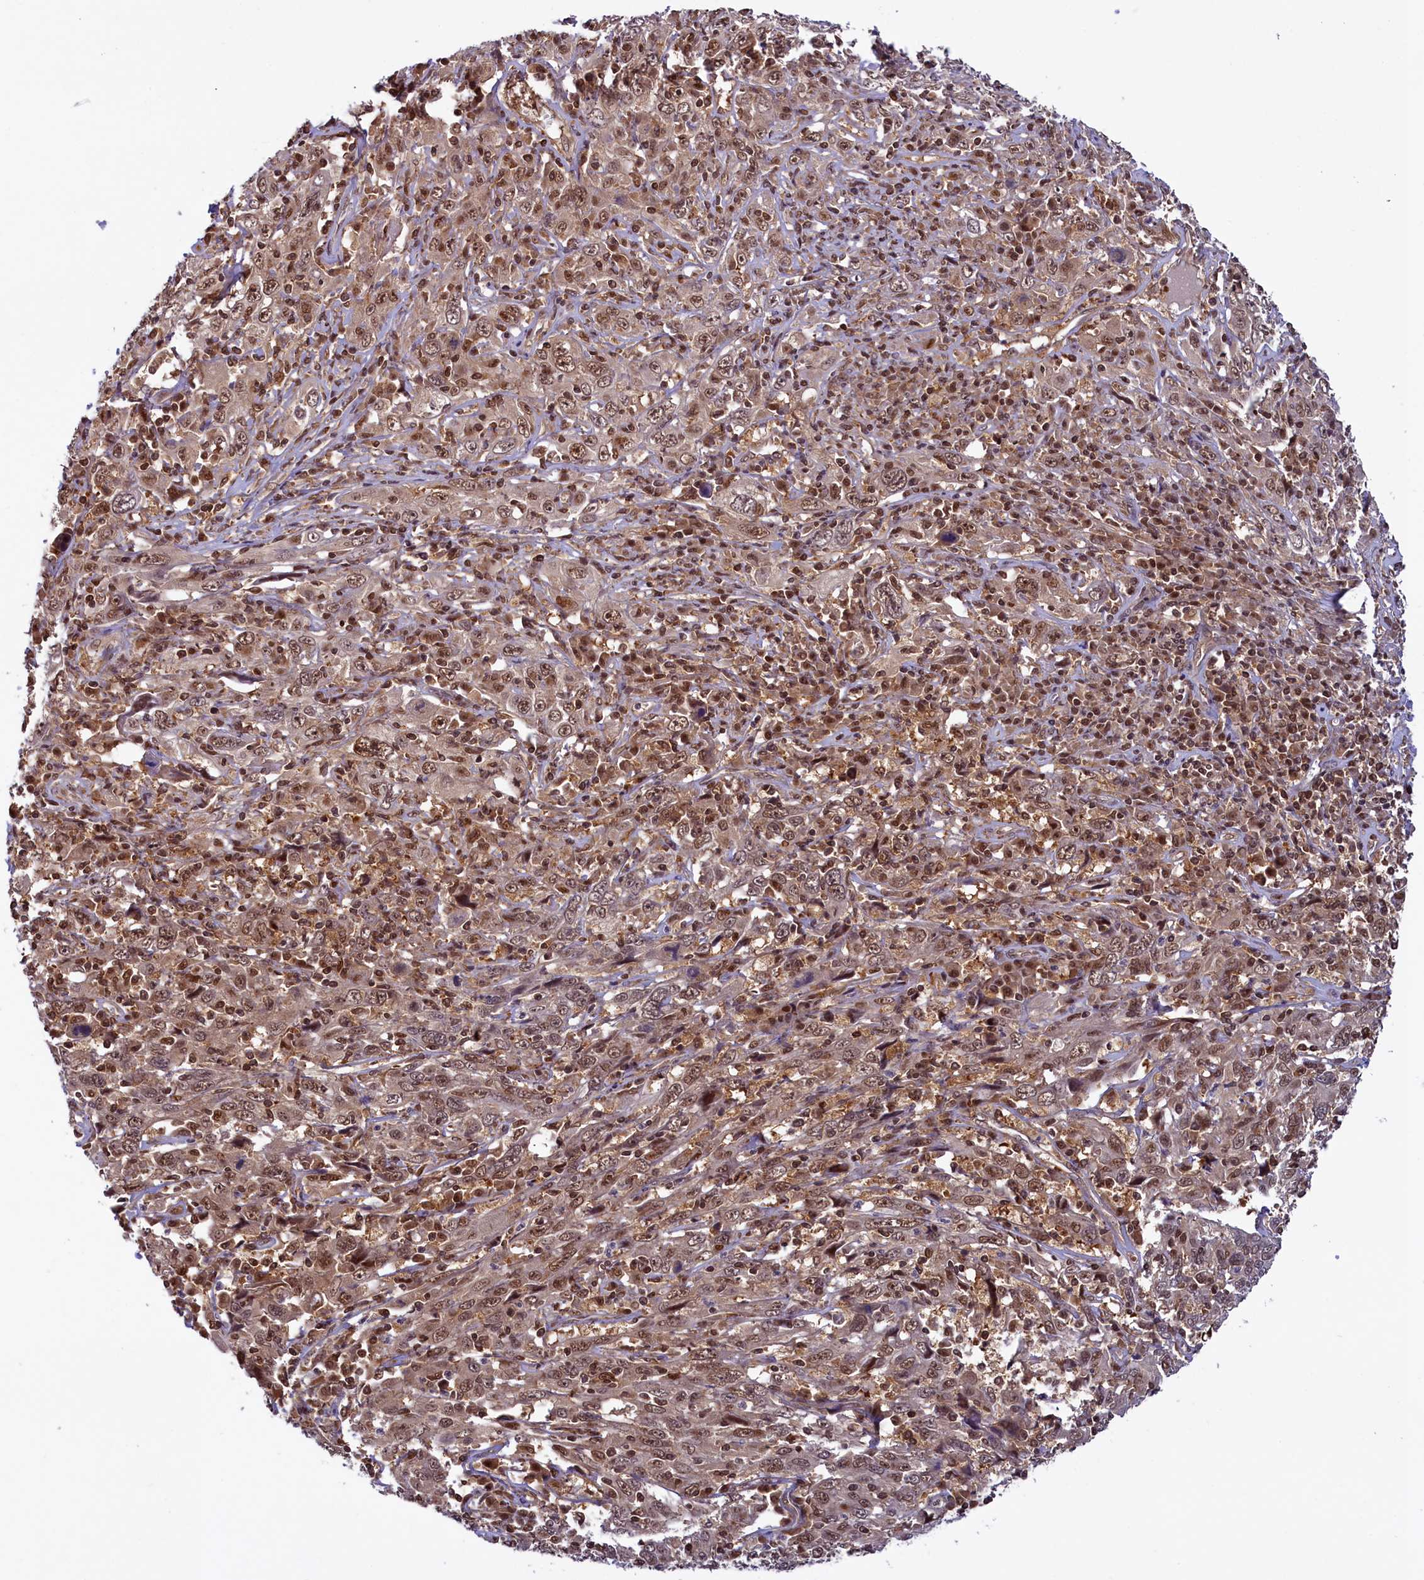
{"staining": {"intensity": "moderate", "quantity": ">75%", "location": "nuclear"}, "tissue": "cervical cancer", "cell_type": "Tumor cells", "image_type": "cancer", "snomed": [{"axis": "morphology", "description": "Squamous cell carcinoma, NOS"}, {"axis": "topography", "description": "Cervix"}], "caption": "Cervical squamous cell carcinoma stained with a protein marker exhibits moderate staining in tumor cells.", "gene": "SLC7A6OS", "patient": {"sex": "female", "age": 46}}